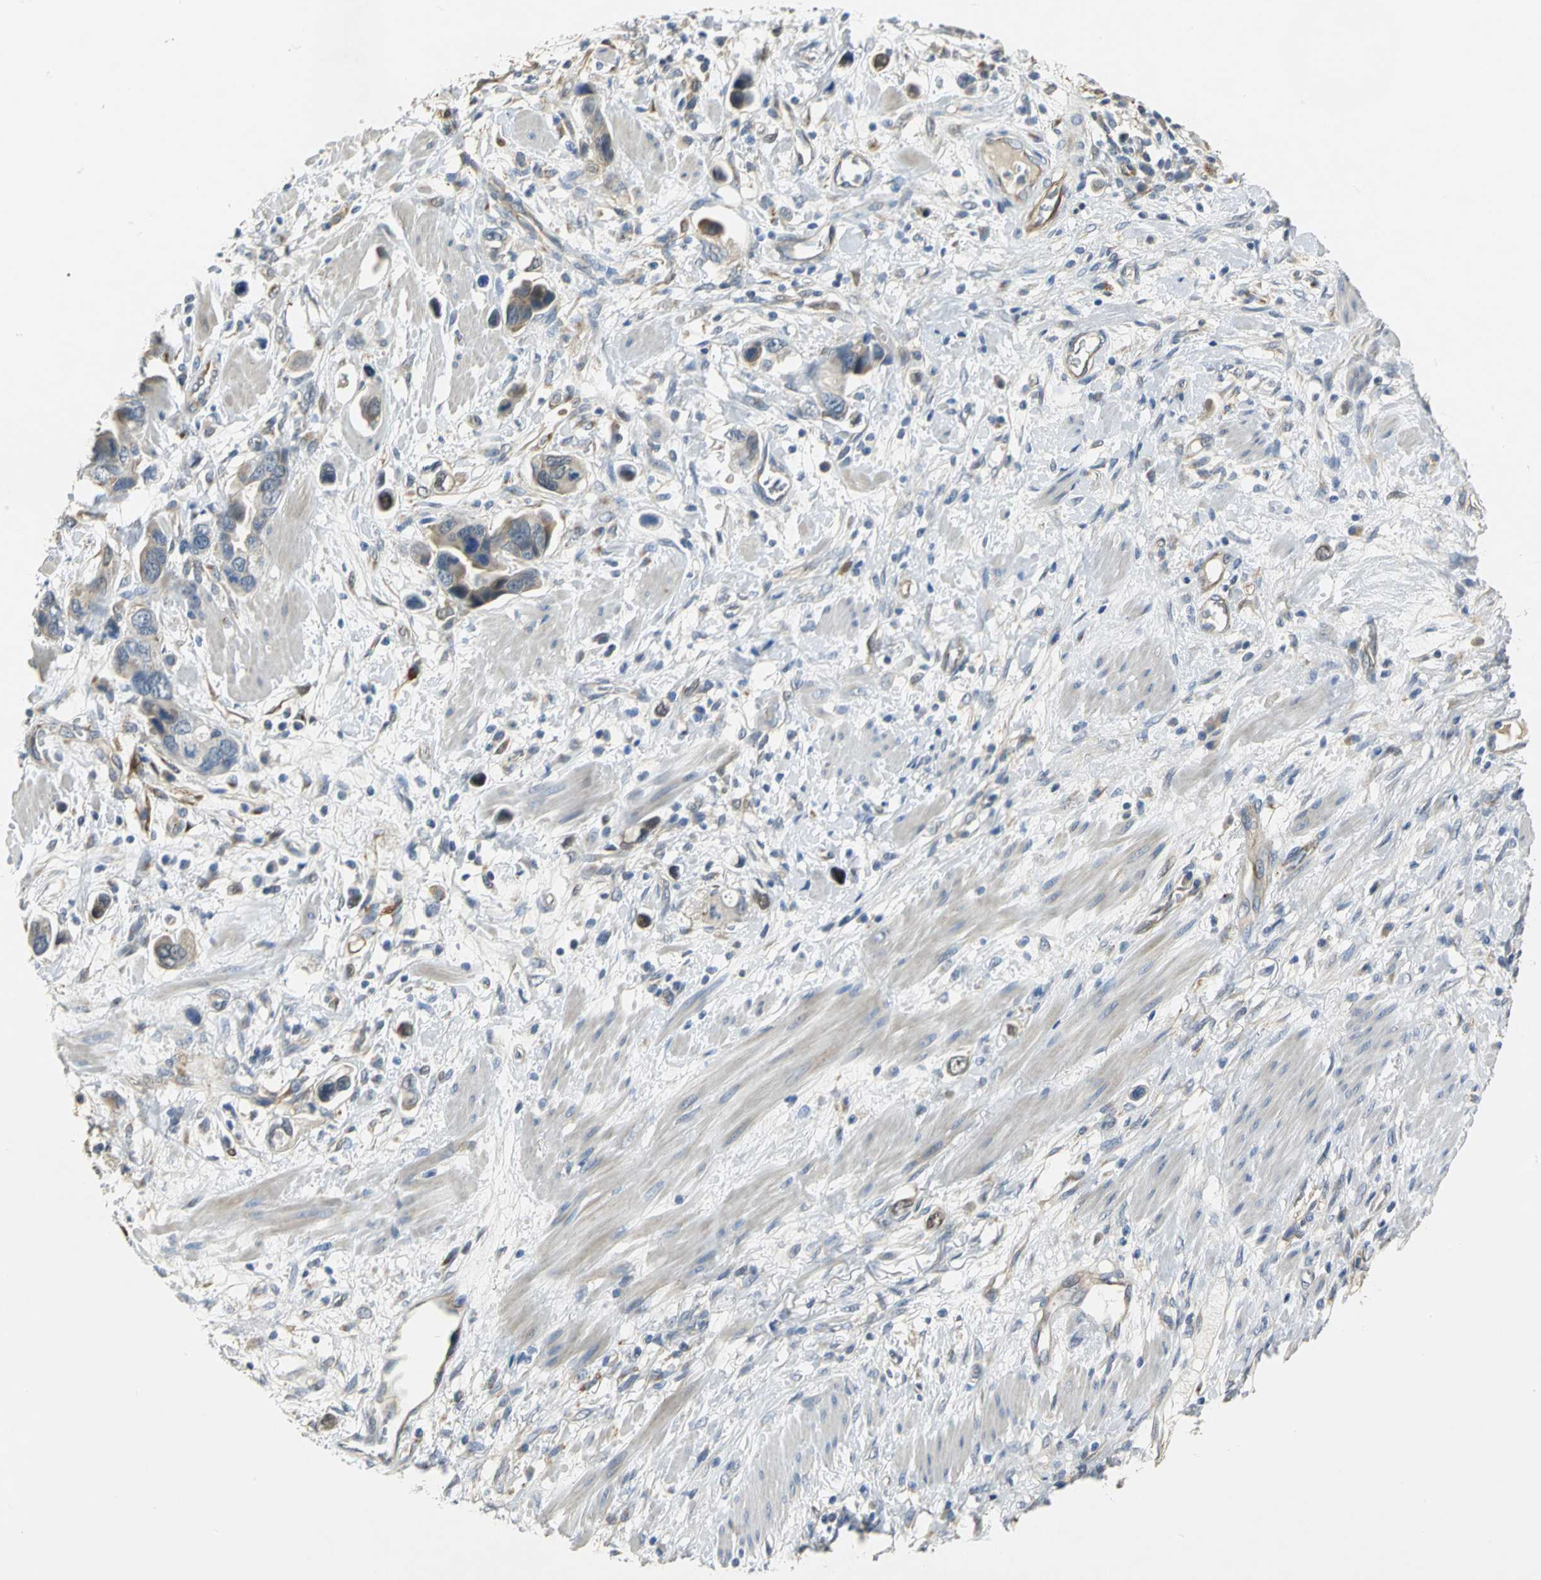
{"staining": {"intensity": "weak", "quantity": "<25%", "location": "cytoplasmic/membranous"}, "tissue": "stomach cancer", "cell_type": "Tumor cells", "image_type": "cancer", "snomed": [{"axis": "morphology", "description": "Adenocarcinoma, NOS"}, {"axis": "topography", "description": "Stomach, lower"}], "caption": "Immunohistochemical staining of human stomach cancer shows no significant positivity in tumor cells.", "gene": "IL17RB", "patient": {"sex": "female", "age": 93}}